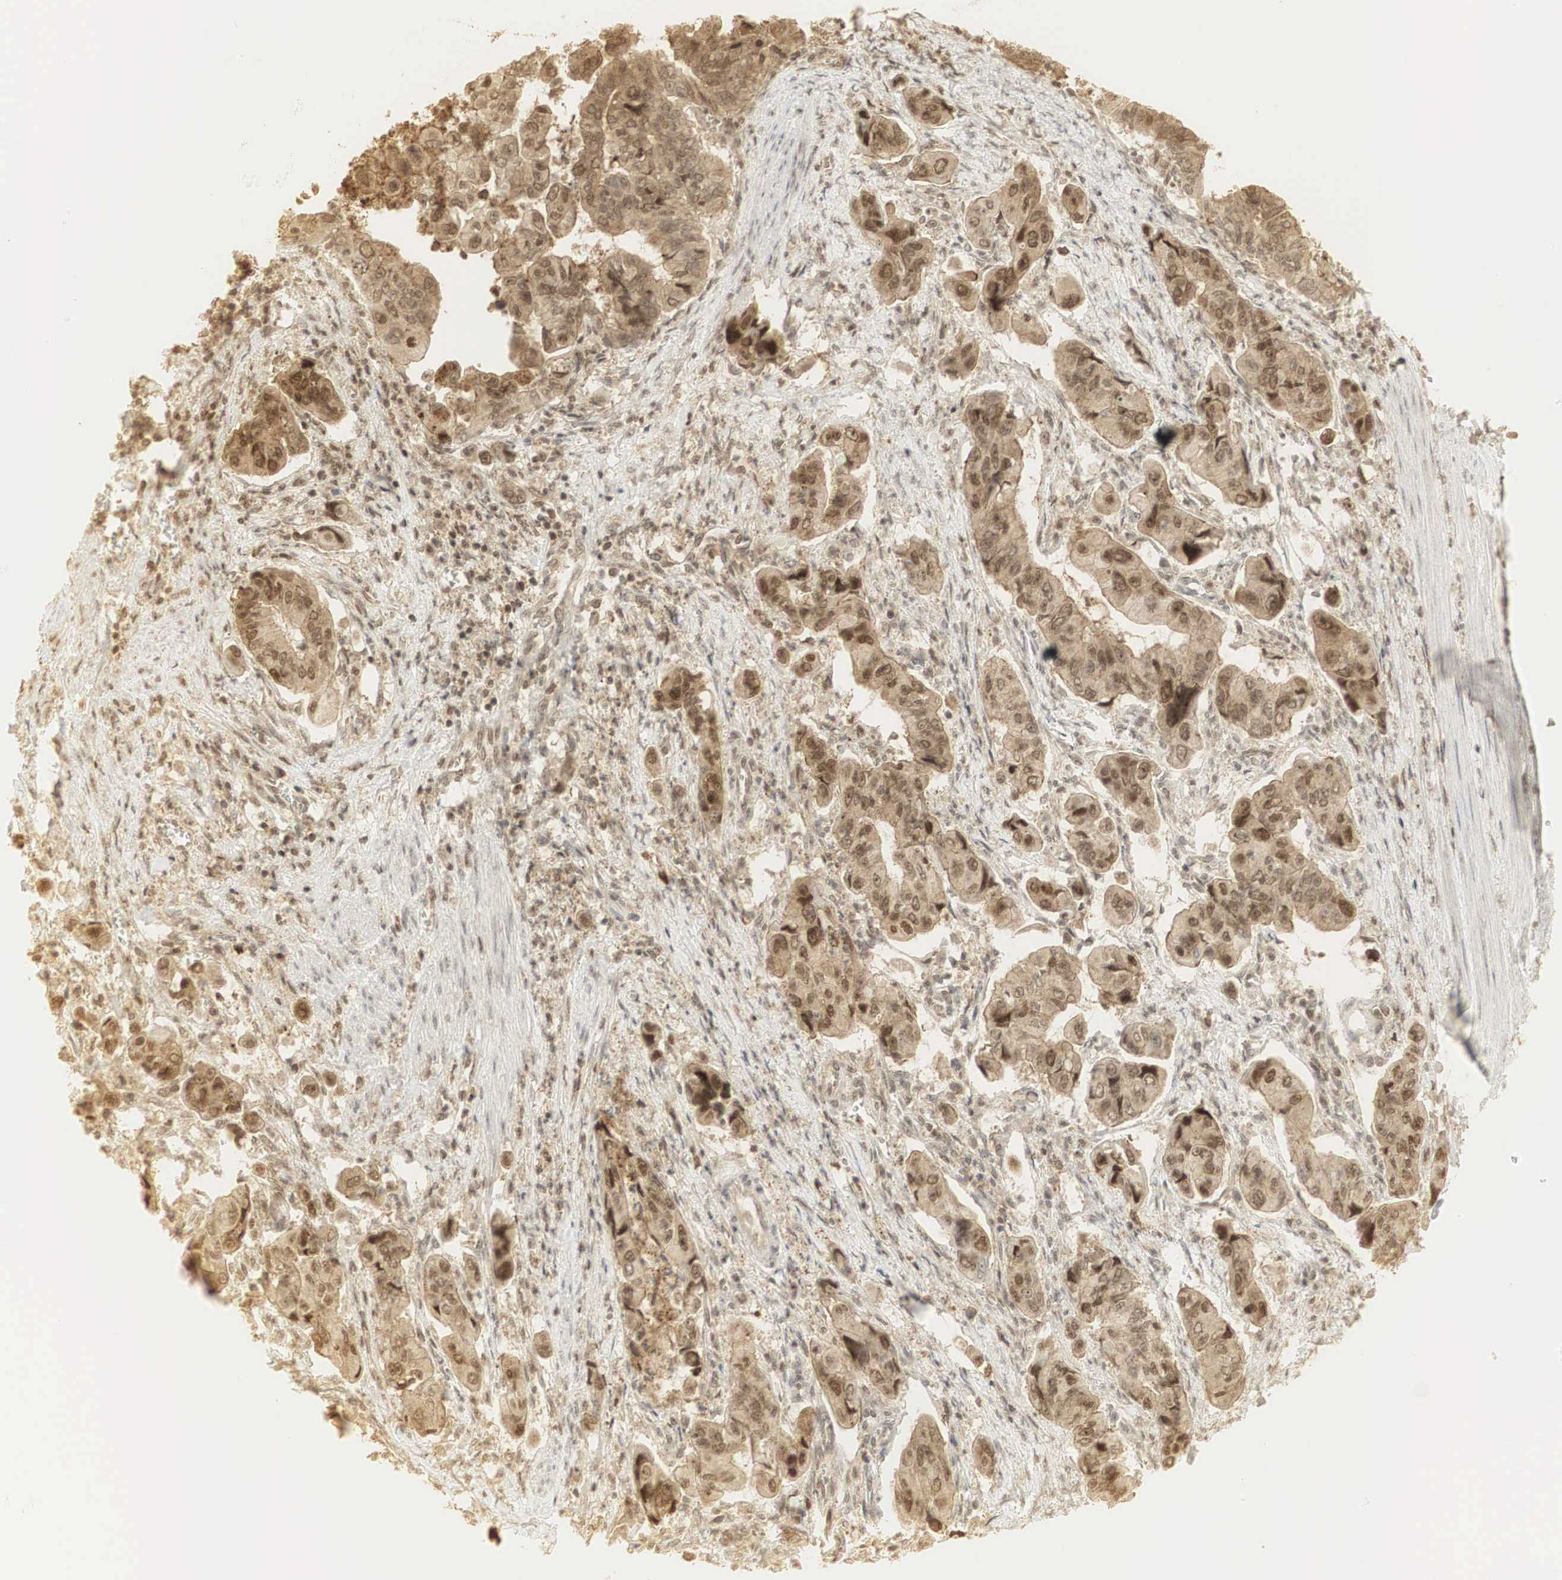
{"staining": {"intensity": "strong", "quantity": ">75%", "location": "cytoplasmic/membranous,nuclear"}, "tissue": "stomach cancer", "cell_type": "Tumor cells", "image_type": "cancer", "snomed": [{"axis": "morphology", "description": "Adenocarcinoma, NOS"}, {"axis": "topography", "description": "Stomach, upper"}], "caption": "Immunohistochemical staining of human adenocarcinoma (stomach) shows high levels of strong cytoplasmic/membranous and nuclear expression in about >75% of tumor cells. (Brightfield microscopy of DAB IHC at high magnification).", "gene": "RNF113A", "patient": {"sex": "male", "age": 80}}